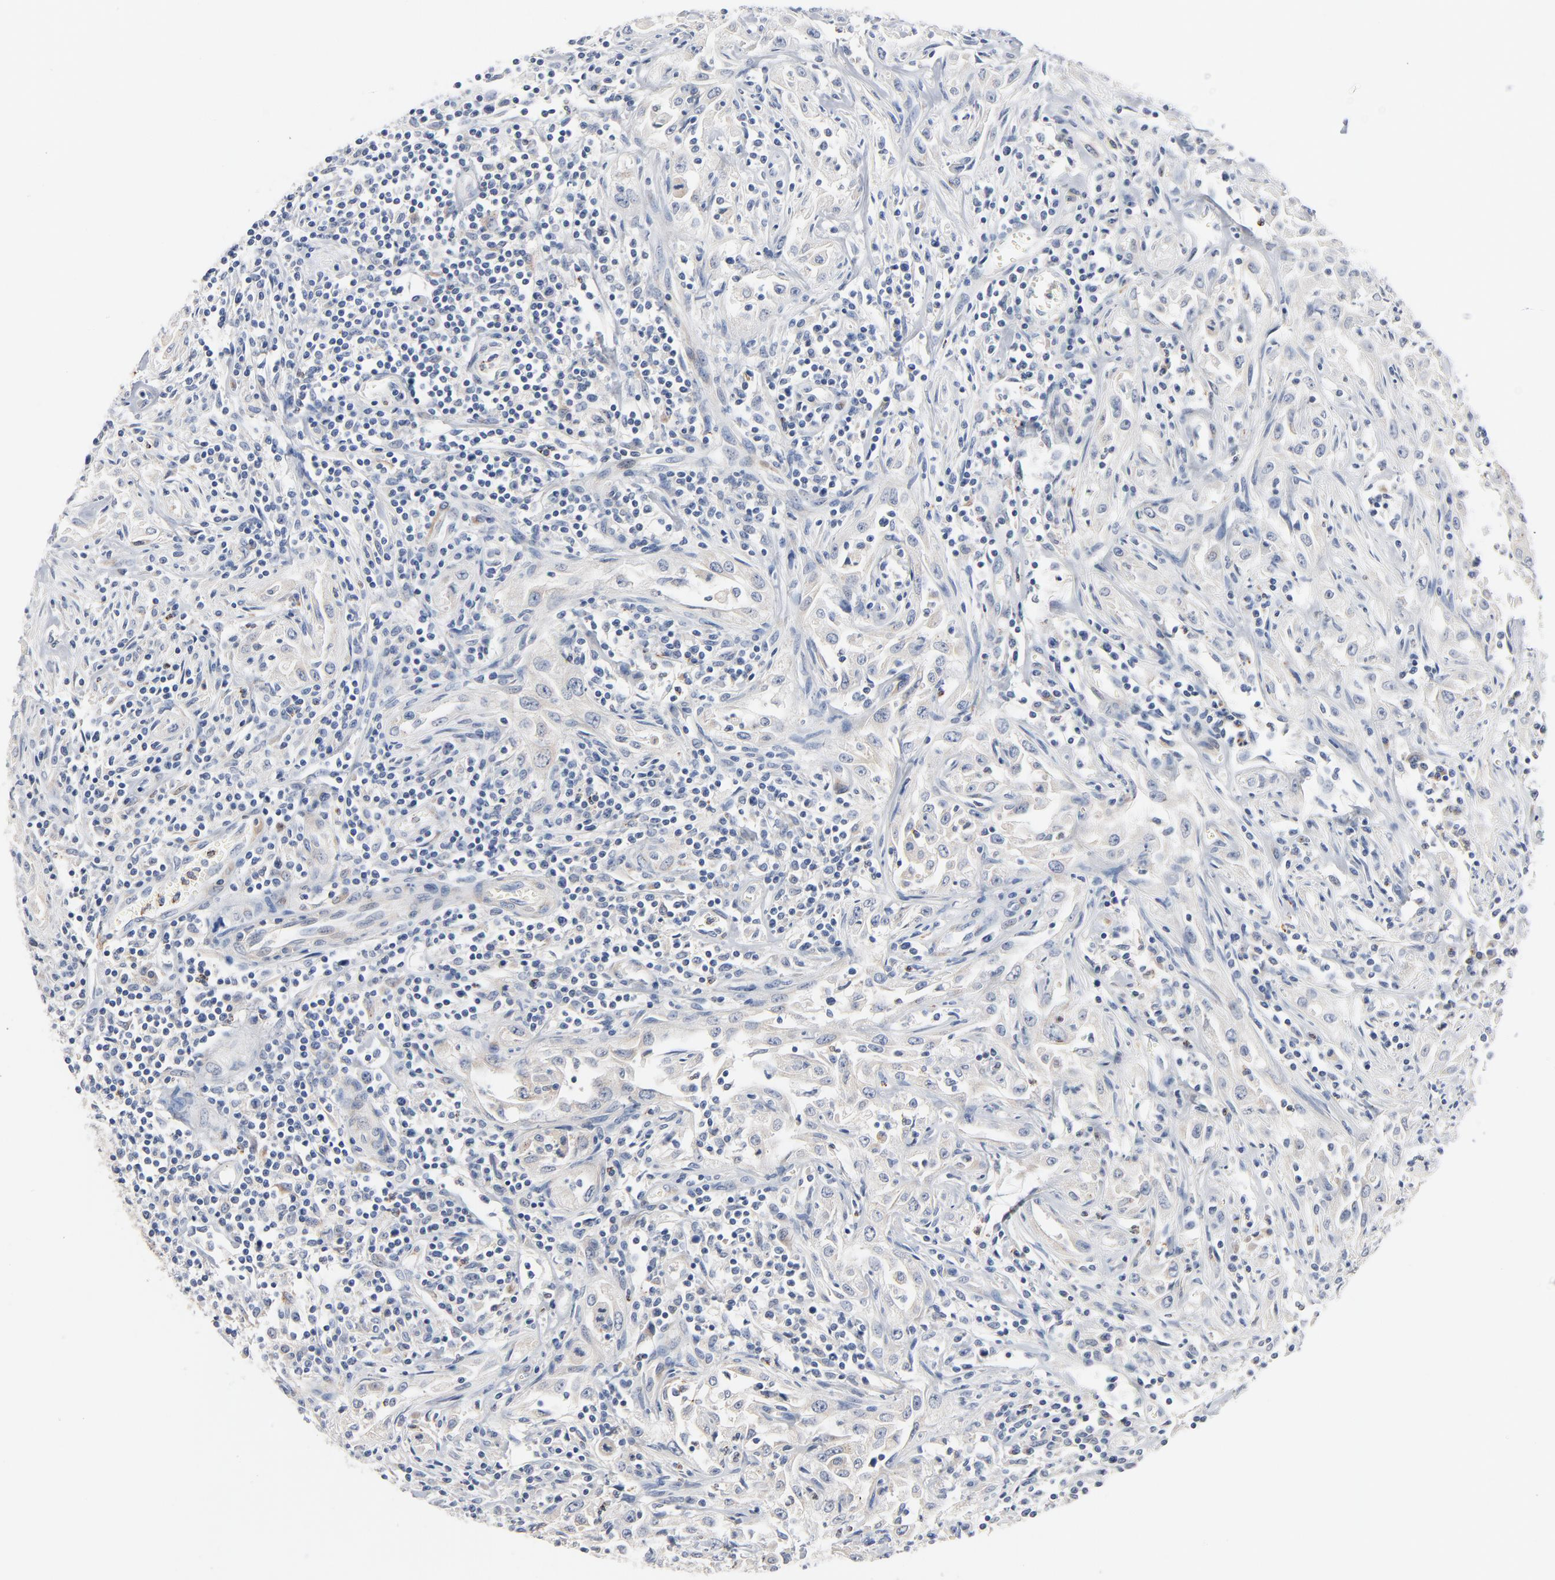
{"staining": {"intensity": "negative", "quantity": "none", "location": "none"}, "tissue": "head and neck cancer", "cell_type": "Tumor cells", "image_type": "cancer", "snomed": [{"axis": "morphology", "description": "Squamous cell carcinoma, NOS"}, {"axis": "topography", "description": "Oral tissue"}, {"axis": "topography", "description": "Head-Neck"}], "caption": "Photomicrograph shows no significant protein positivity in tumor cells of head and neck squamous cell carcinoma.", "gene": "IFT43", "patient": {"sex": "female", "age": 76}}